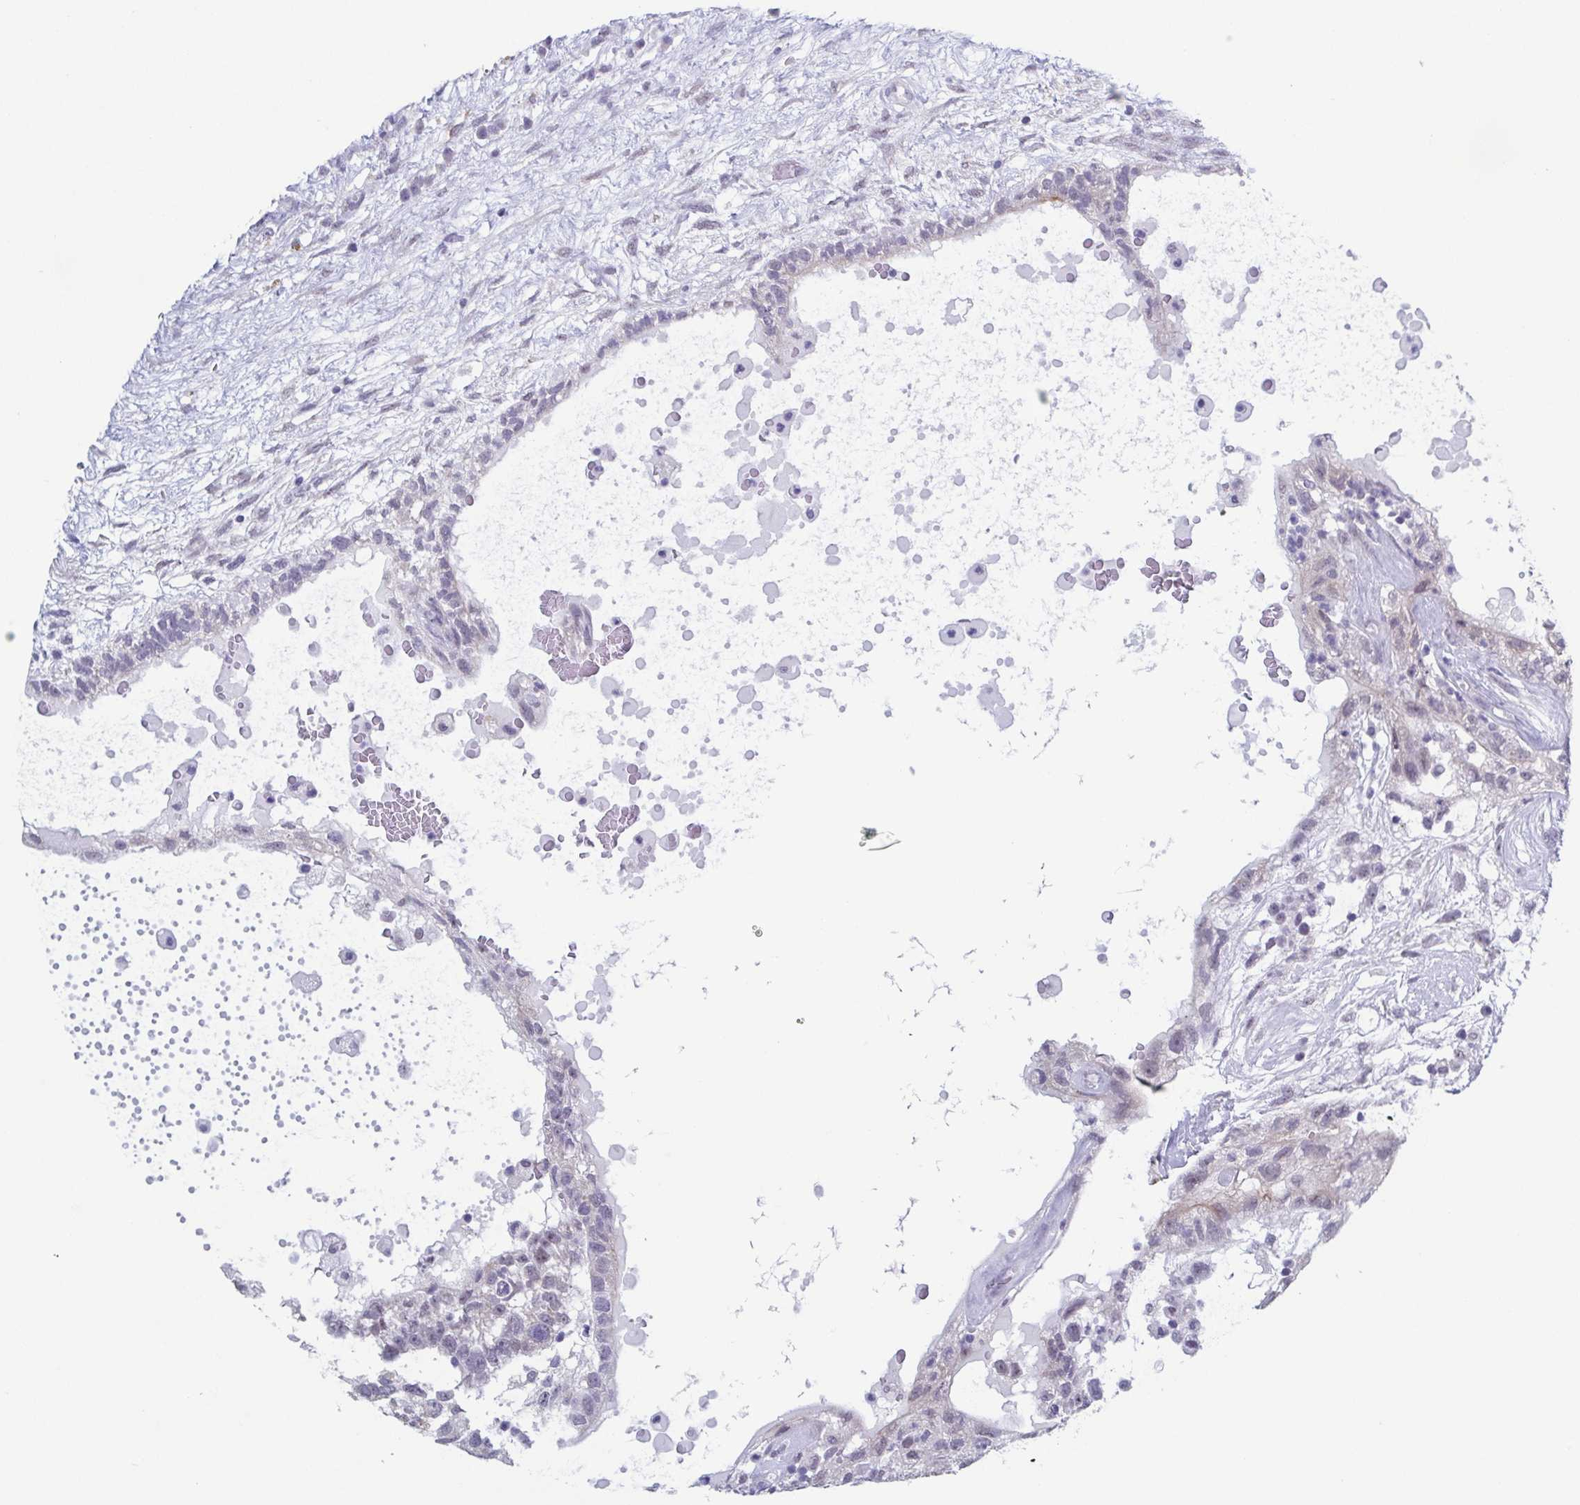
{"staining": {"intensity": "negative", "quantity": "none", "location": "none"}, "tissue": "testis cancer", "cell_type": "Tumor cells", "image_type": "cancer", "snomed": [{"axis": "morphology", "description": "Normal tissue, NOS"}, {"axis": "morphology", "description": "Carcinoma, Embryonal, NOS"}, {"axis": "topography", "description": "Testis"}], "caption": "Immunohistochemistry of embryonal carcinoma (testis) demonstrates no expression in tumor cells.", "gene": "TMEM92", "patient": {"sex": "male", "age": 32}}